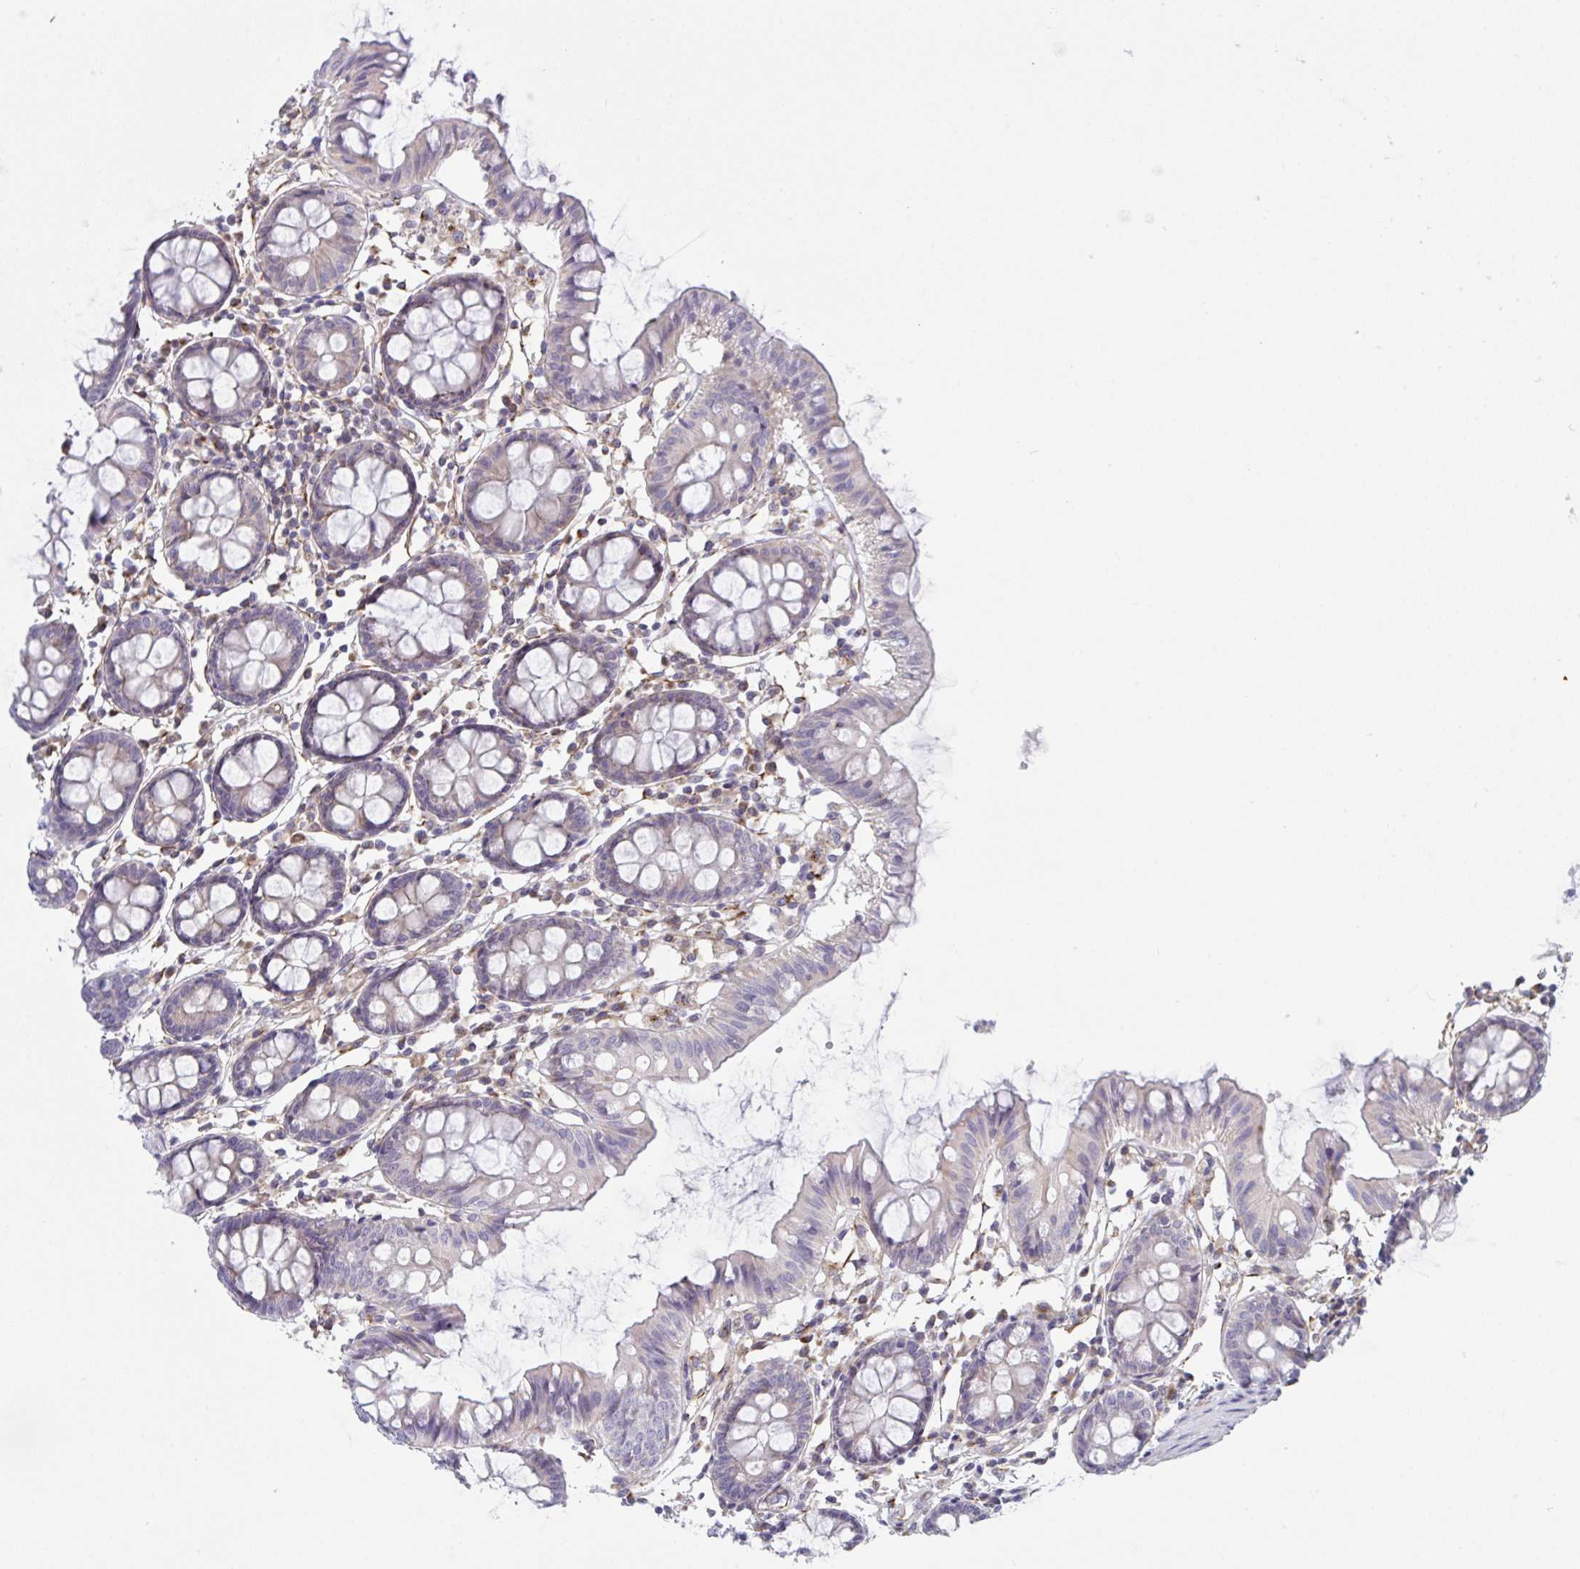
{"staining": {"intensity": "moderate", "quantity": ">75%", "location": "cytoplasmic/membranous"}, "tissue": "colon", "cell_type": "Endothelial cells", "image_type": "normal", "snomed": [{"axis": "morphology", "description": "Normal tissue, NOS"}, {"axis": "topography", "description": "Colon"}], "caption": "Immunohistochemistry photomicrograph of unremarkable colon stained for a protein (brown), which demonstrates medium levels of moderate cytoplasmic/membranous positivity in approximately >75% of endothelial cells.", "gene": "DCBLD1", "patient": {"sex": "female", "age": 84}}